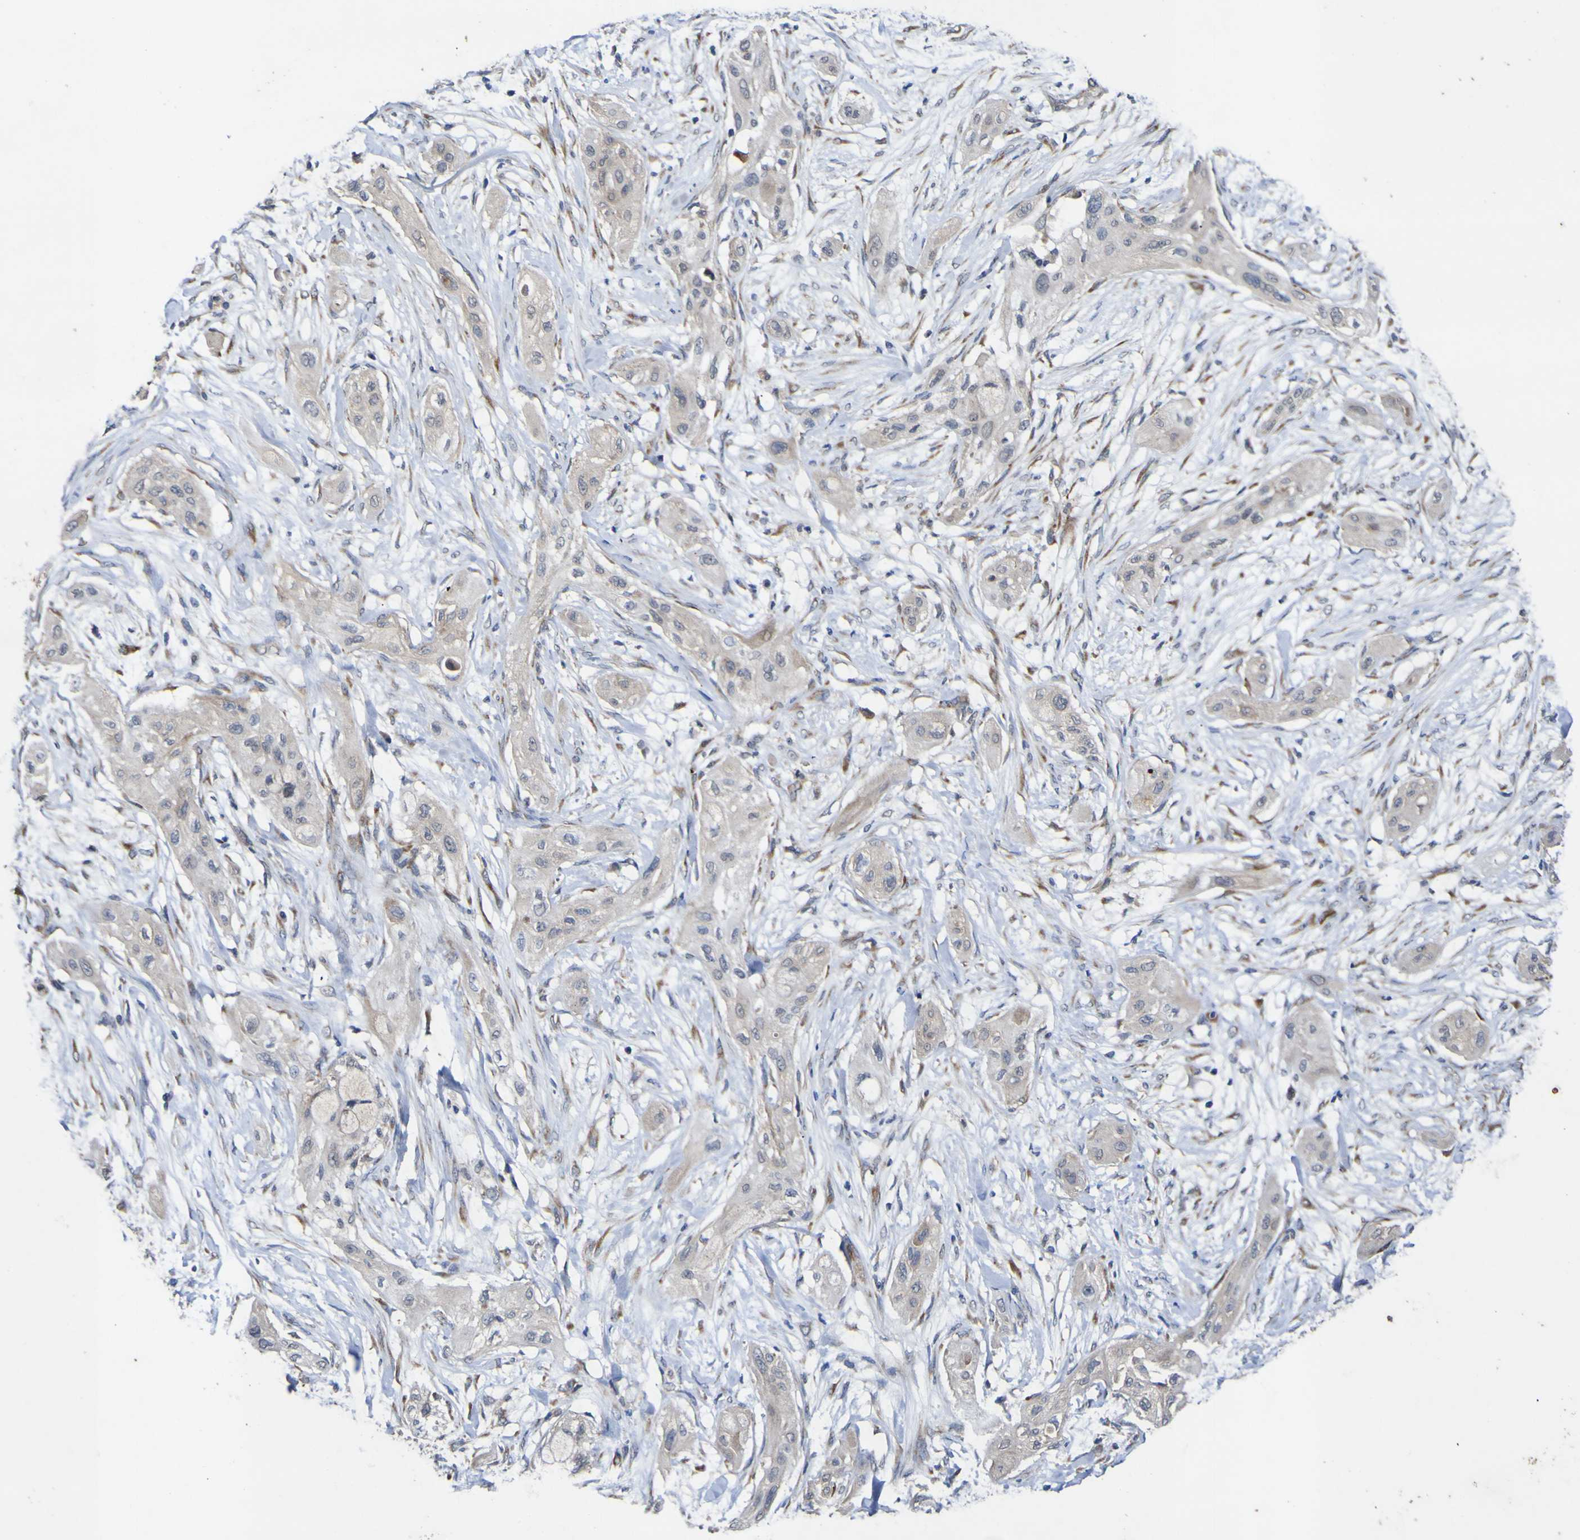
{"staining": {"intensity": "weak", "quantity": ">75%", "location": "cytoplasmic/membranous"}, "tissue": "lung cancer", "cell_type": "Tumor cells", "image_type": "cancer", "snomed": [{"axis": "morphology", "description": "Squamous cell carcinoma, NOS"}, {"axis": "topography", "description": "Lung"}], "caption": "IHC histopathology image of human lung cancer stained for a protein (brown), which shows low levels of weak cytoplasmic/membranous positivity in about >75% of tumor cells.", "gene": "IRAK2", "patient": {"sex": "female", "age": 47}}